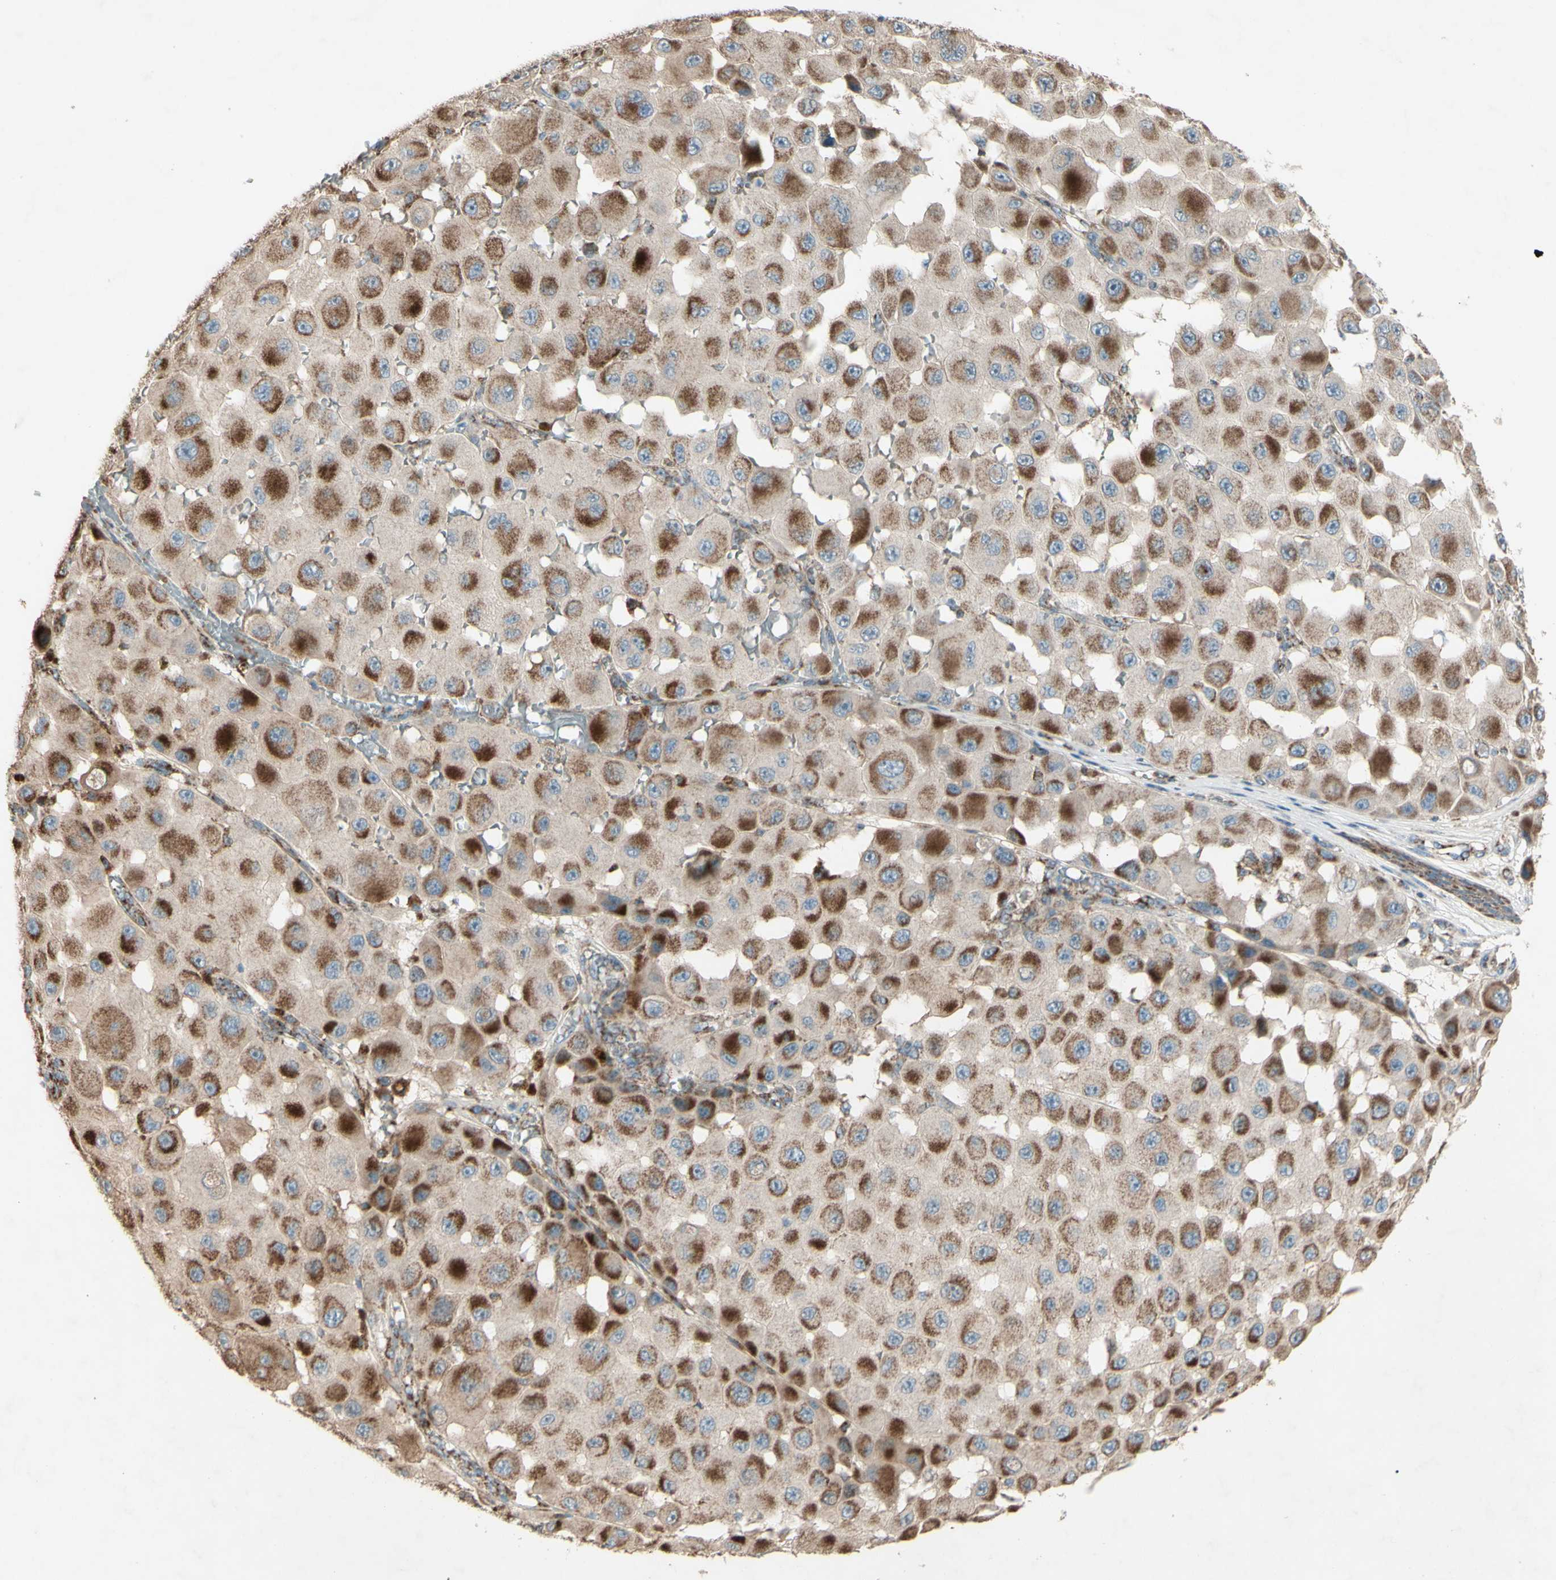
{"staining": {"intensity": "strong", "quantity": ">75%", "location": "cytoplasmic/membranous"}, "tissue": "melanoma", "cell_type": "Tumor cells", "image_type": "cancer", "snomed": [{"axis": "morphology", "description": "Malignant melanoma, NOS"}, {"axis": "topography", "description": "Skin"}], "caption": "Human melanoma stained with a brown dye shows strong cytoplasmic/membranous positive expression in approximately >75% of tumor cells.", "gene": "RHOT1", "patient": {"sex": "female", "age": 81}}